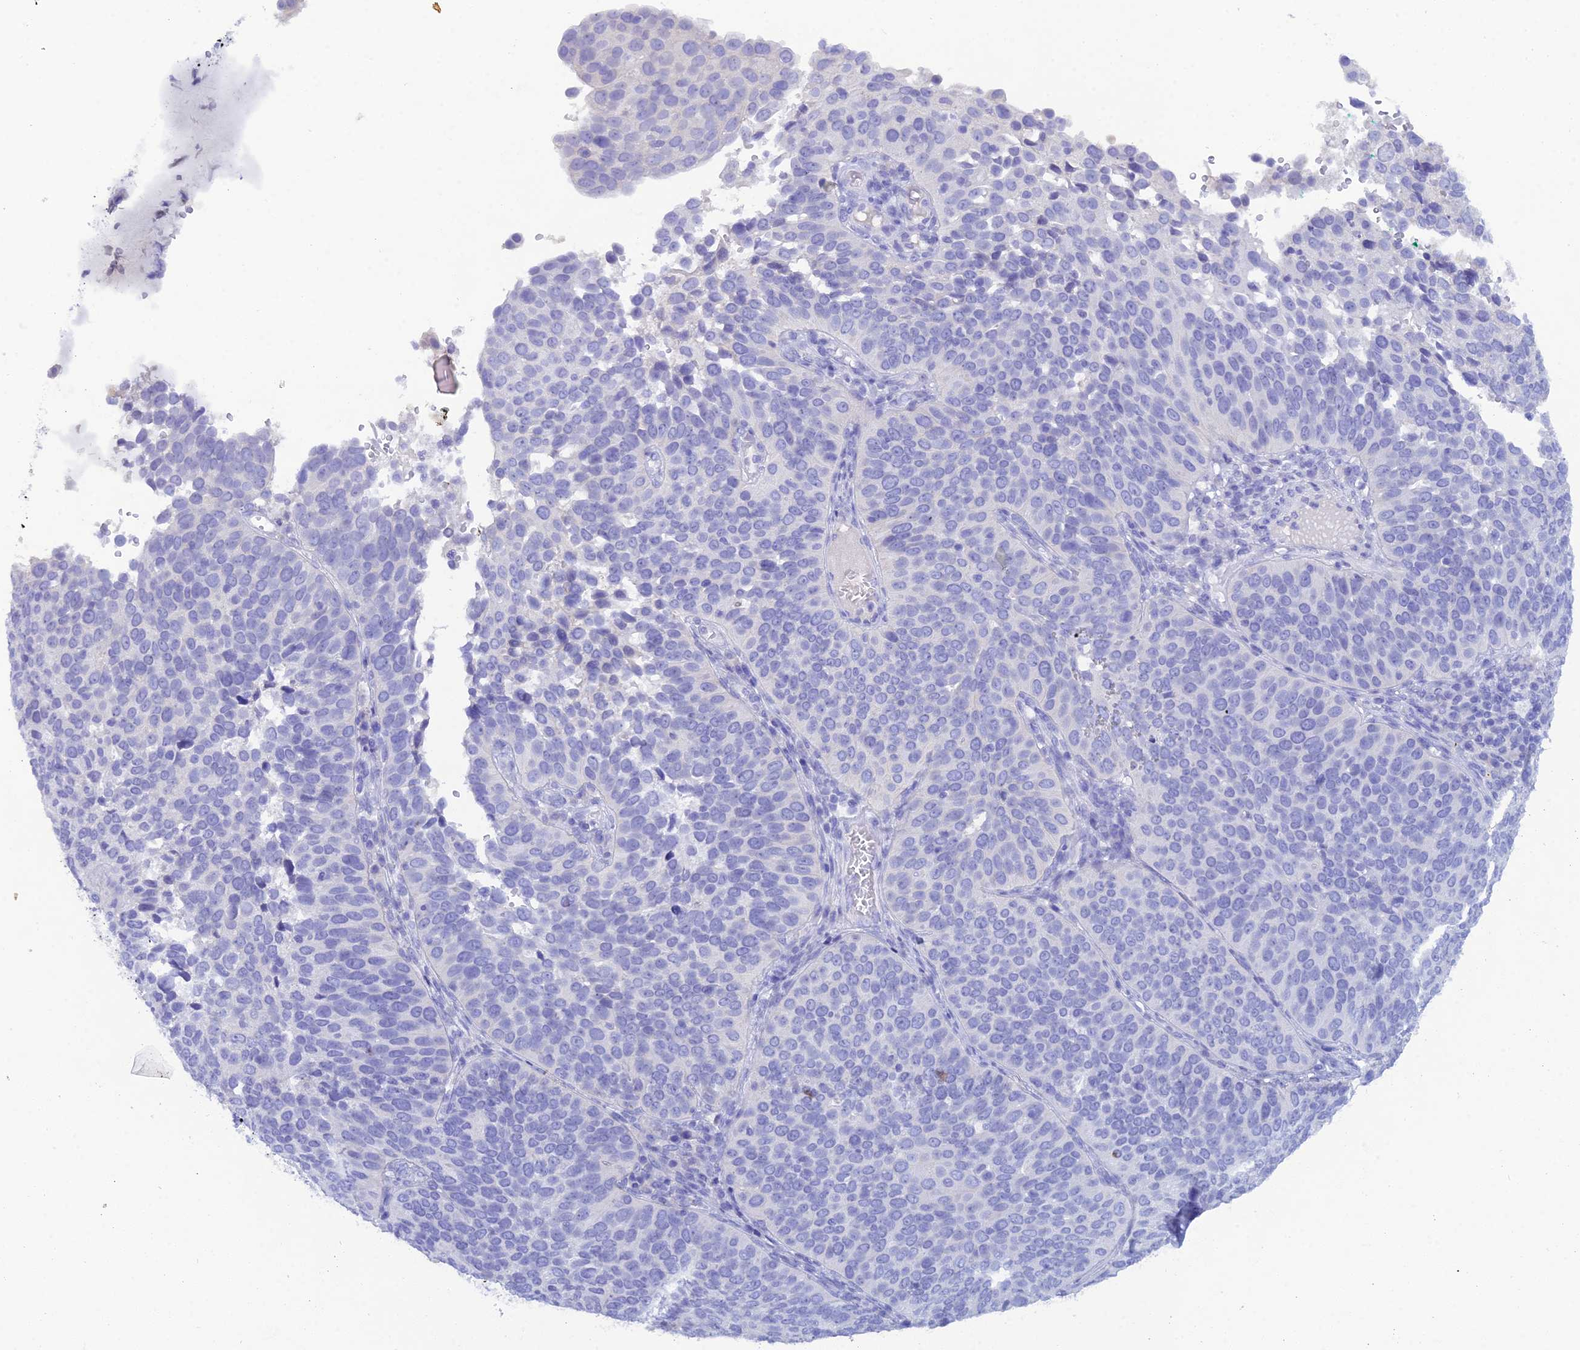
{"staining": {"intensity": "negative", "quantity": "none", "location": "none"}, "tissue": "cervical cancer", "cell_type": "Tumor cells", "image_type": "cancer", "snomed": [{"axis": "morphology", "description": "Squamous cell carcinoma, NOS"}, {"axis": "topography", "description": "Cervix"}], "caption": "The photomicrograph displays no staining of tumor cells in squamous cell carcinoma (cervical). (DAB immunohistochemistry, high magnification).", "gene": "REG1A", "patient": {"sex": "female", "age": 36}}